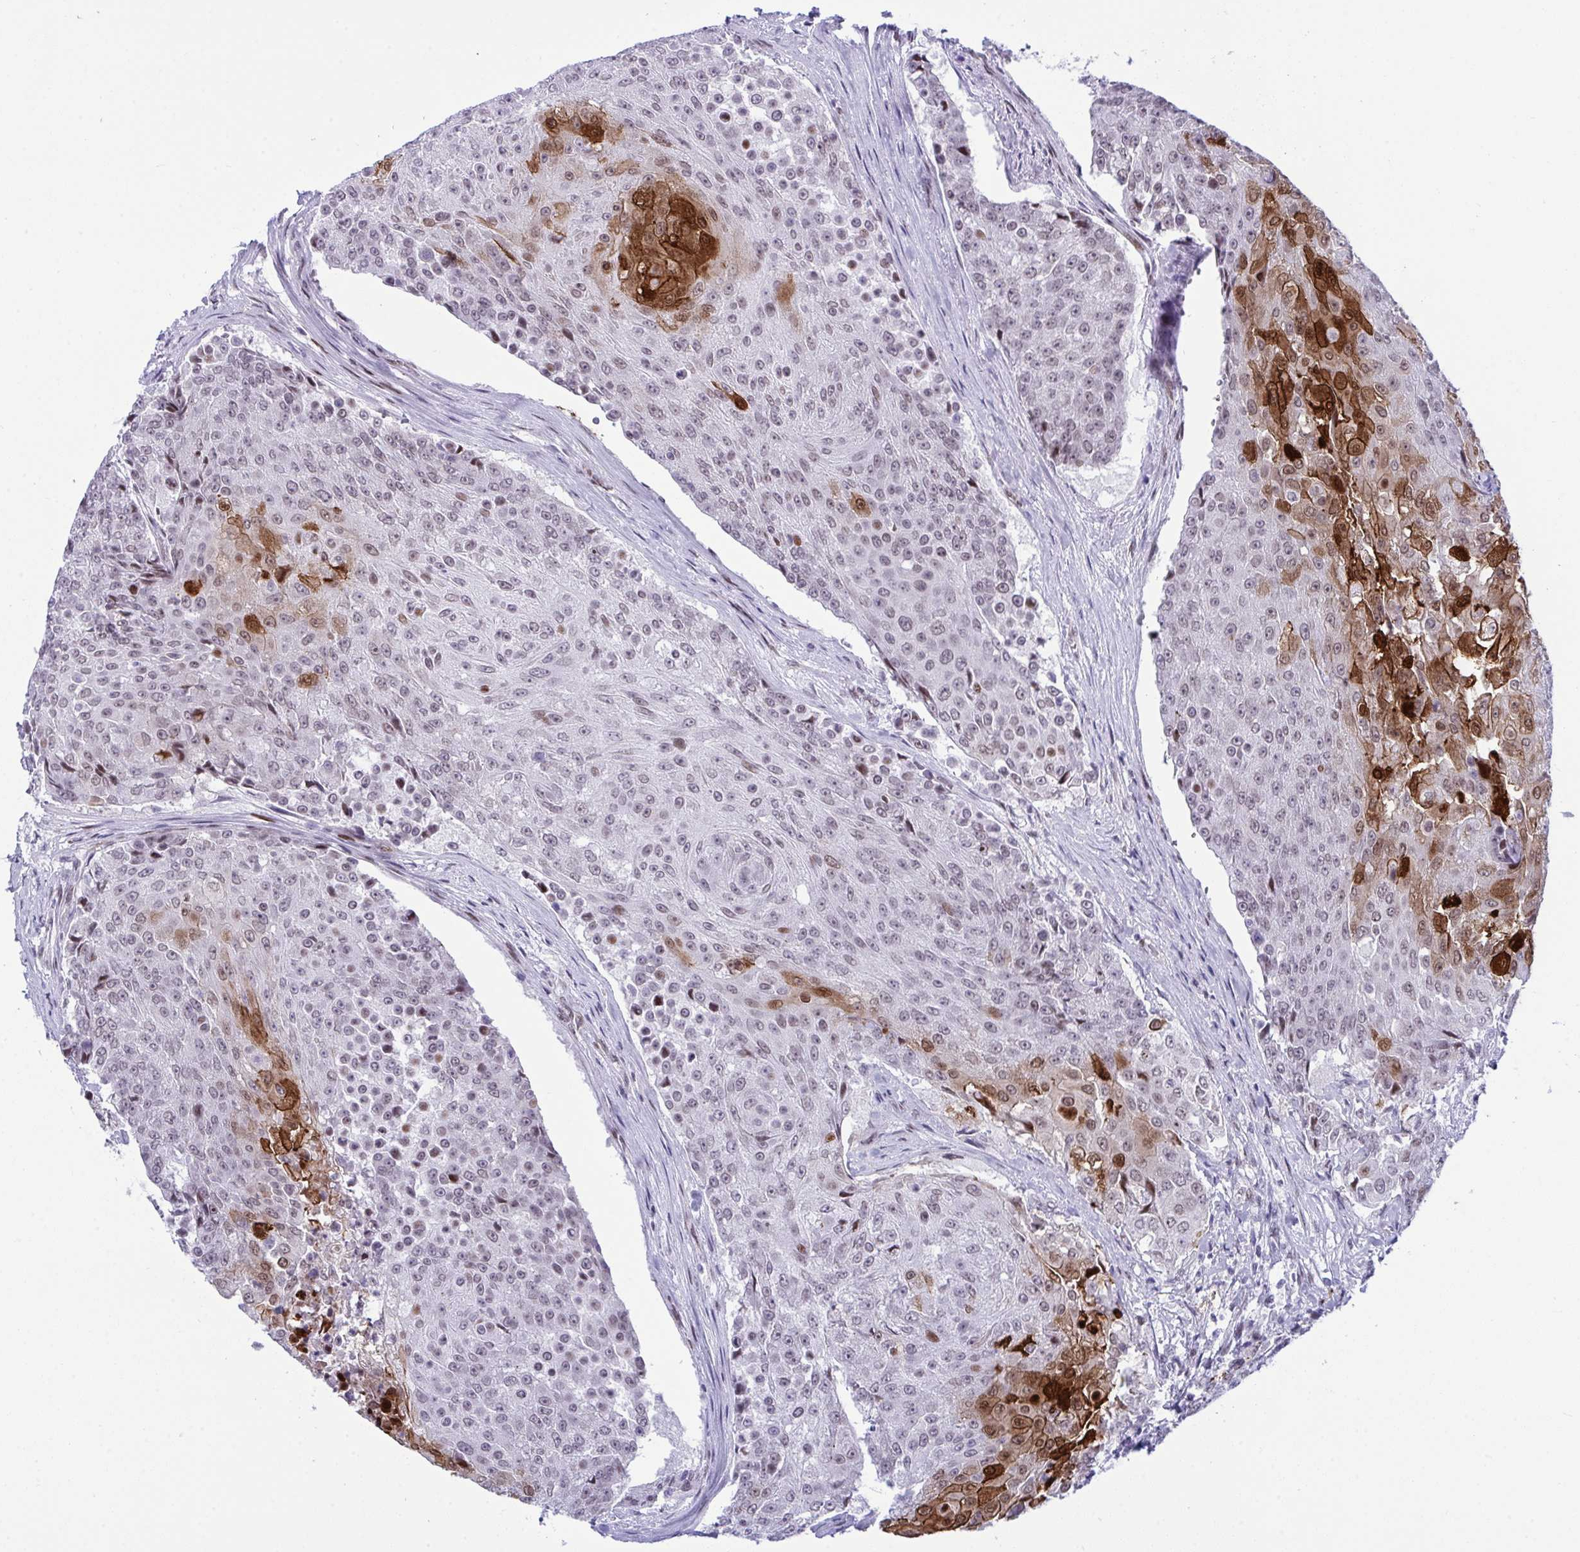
{"staining": {"intensity": "strong", "quantity": "<25%", "location": "cytoplasmic/membranous,nuclear"}, "tissue": "urothelial cancer", "cell_type": "Tumor cells", "image_type": "cancer", "snomed": [{"axis": "morphology", "description": "Urothelial carcinoma, High grade"}, {"axis": "topography", "description": "Urinary bladder"}], "caption": "Immunohistochemistry (IHC) image of neoplastic tissue: high-grade urothelial carcinoma stained using immunohistochemistry (IHC) demonstrates medium levels of strong protein expression localized specifically in the cytoplasmic/membranous and nuclear of tumor cells, appearing as a cytoplasmic/membranous and nuclear brown color.", "gene": "ZFHX3", "patient": {"sex": "female", "age": 63}}